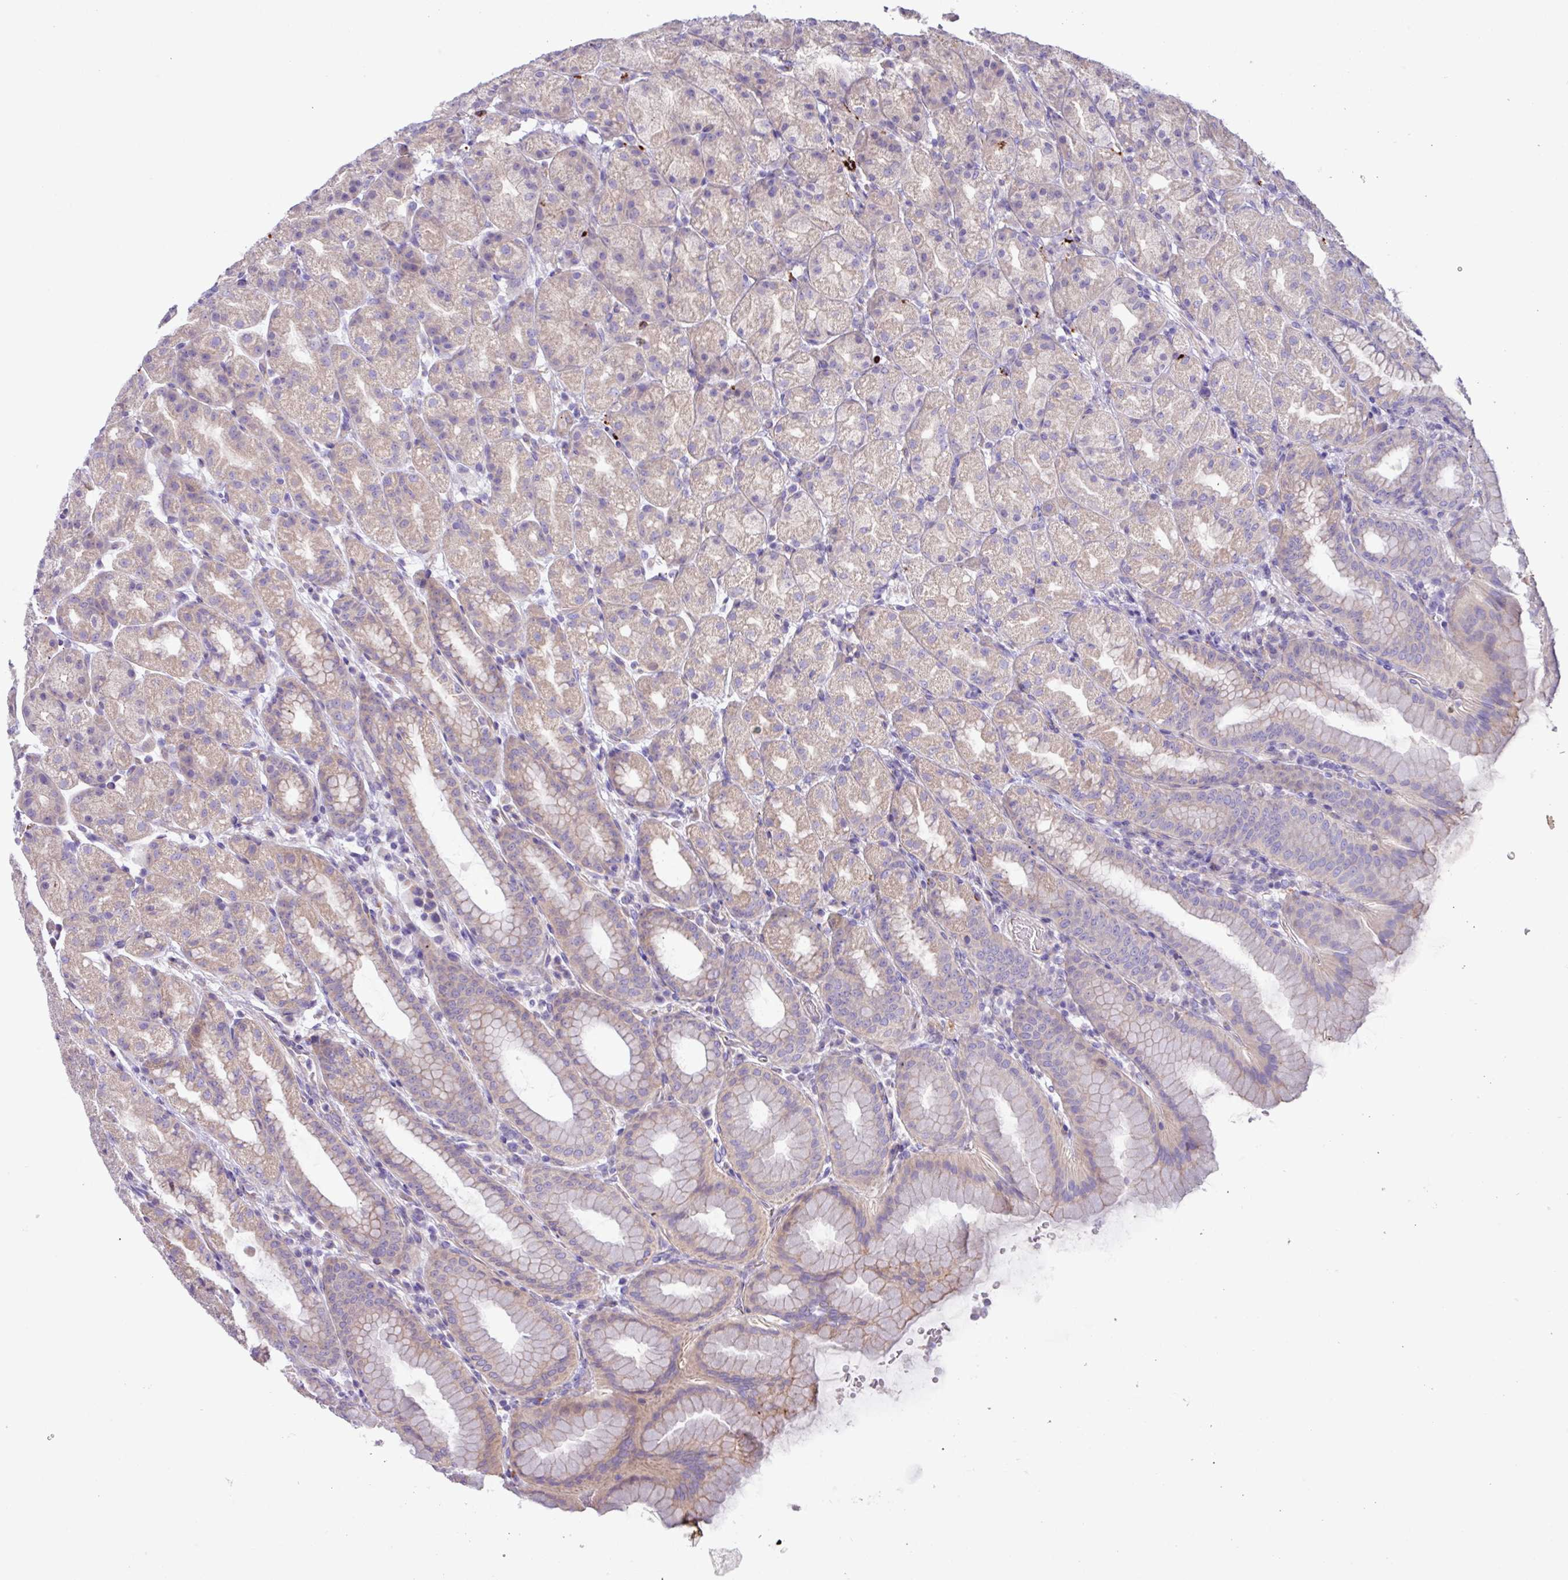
{"staining": {"intensity": "weak", "quantity": "<25%", "location": "cytoplasmic/membranous"}, "tissue": "stomach", "cell_type": "Glandular cells", "image_type": "normal", "snomed": [{"axis": "morphology", "description": "Normal tissue, NOS"}, {"axis": "topography", "description": "Stomach, upper"}, {"axis": "topography", "description": "Stomach"}], "caption": "Immunohistochemistry (IHC) histopathology image of normal human stomach stained for a protein (brown), which shows no positivity in glandular cells.", "gene": "MRM2", "patient": {"sex": "male", "age": 68}}